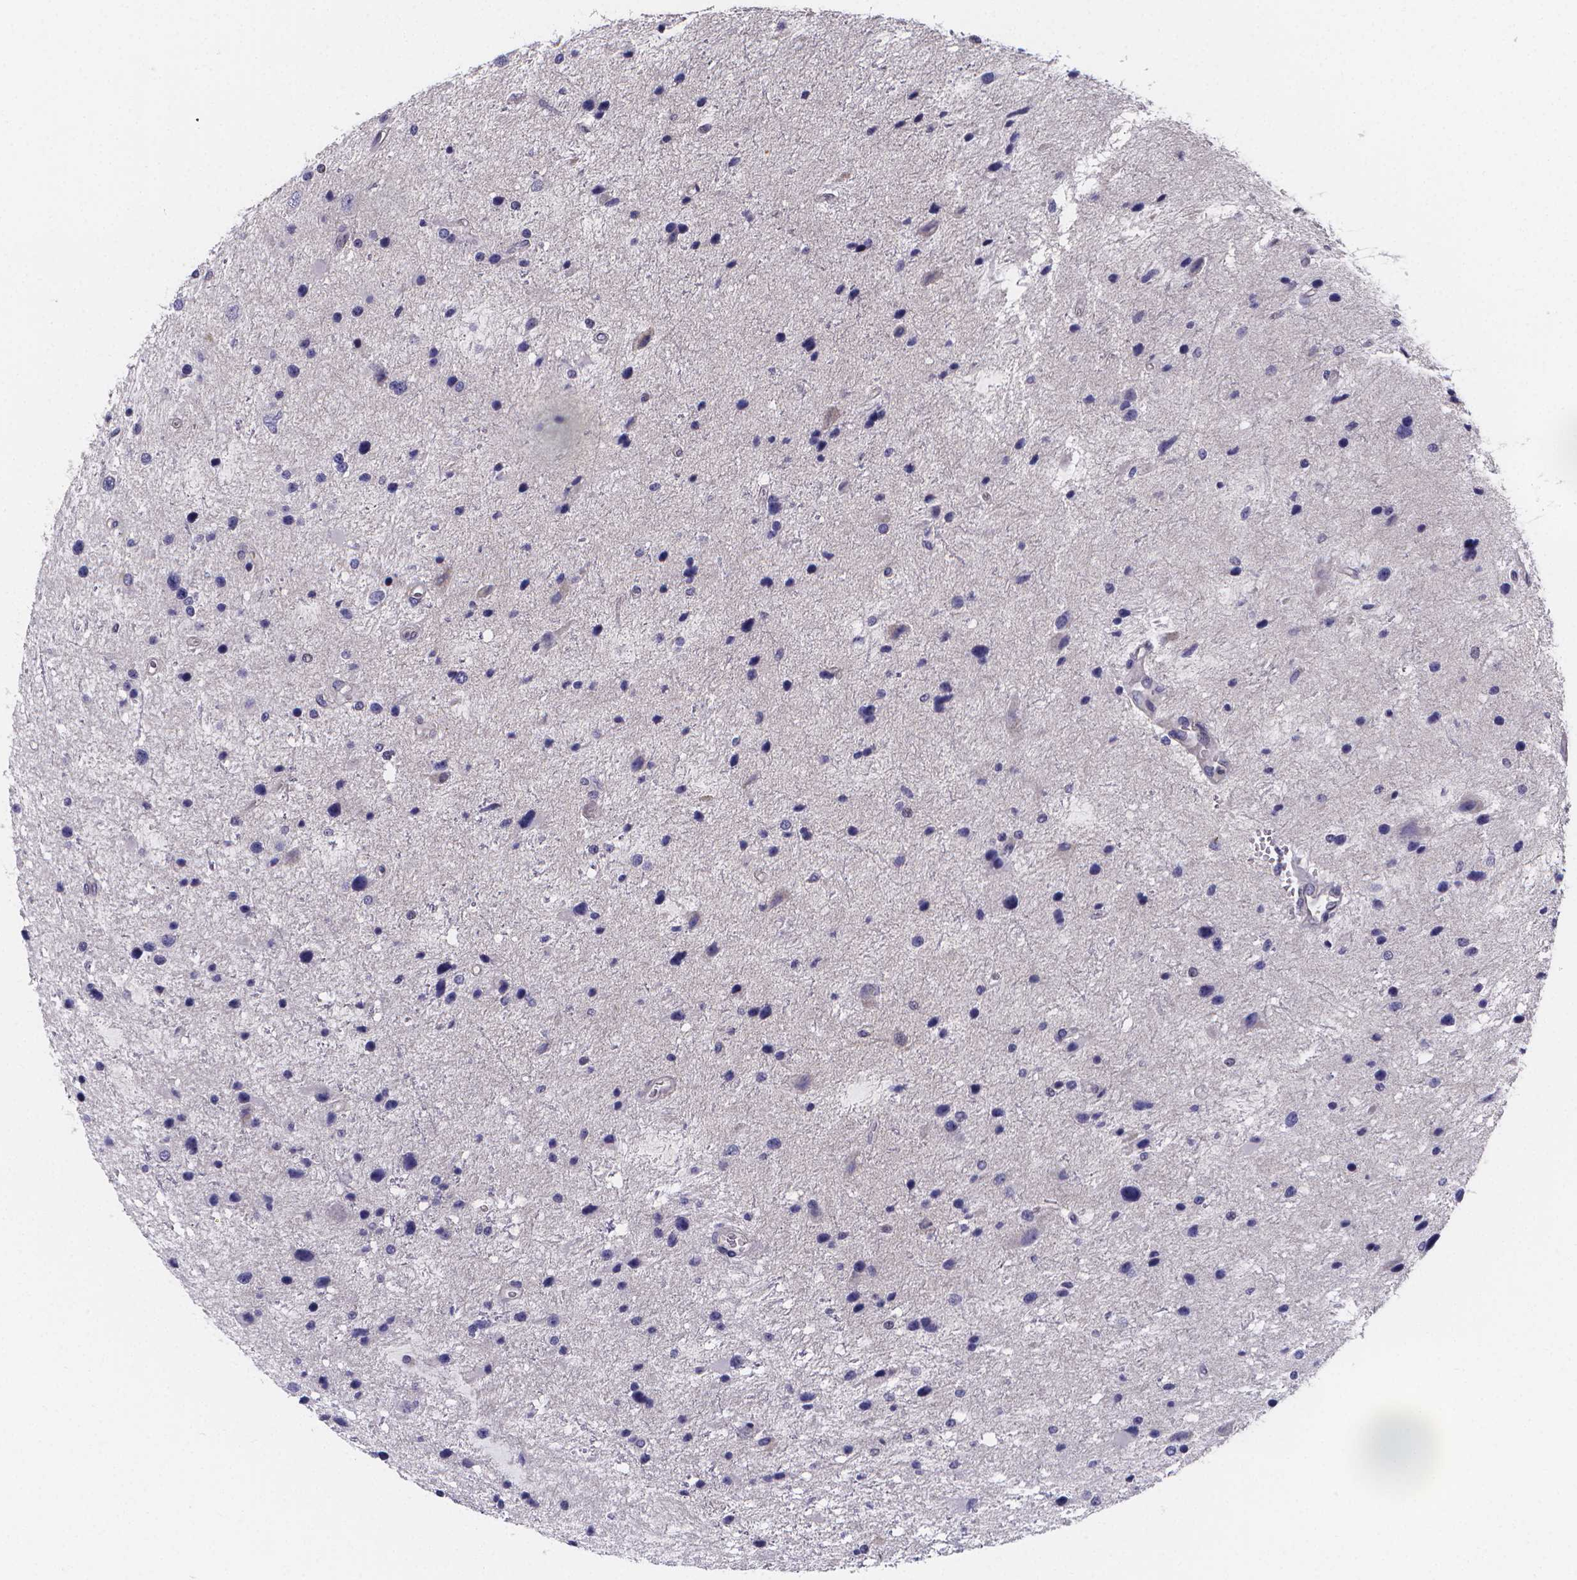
{"staining": {"intensity": "negative", "quantity": "none", "location": "none"}, "tissue": "glioma", "cell_type": "Tumor cells", "image_type": "cancer", "snomed": [{"axis": "morphology", "description": "Glioma, malignant, Low grade"}, {"axis": "topography", "description": "Brain"}], "caption": "Immunohistochemistry (IHC) photomicrograph of malignant glioma (low-grade) stained for a protein (brown), which reveals no expression in tumor cells.", "gene": "PAH", "patient": {"sex": "female", "age": 32}}